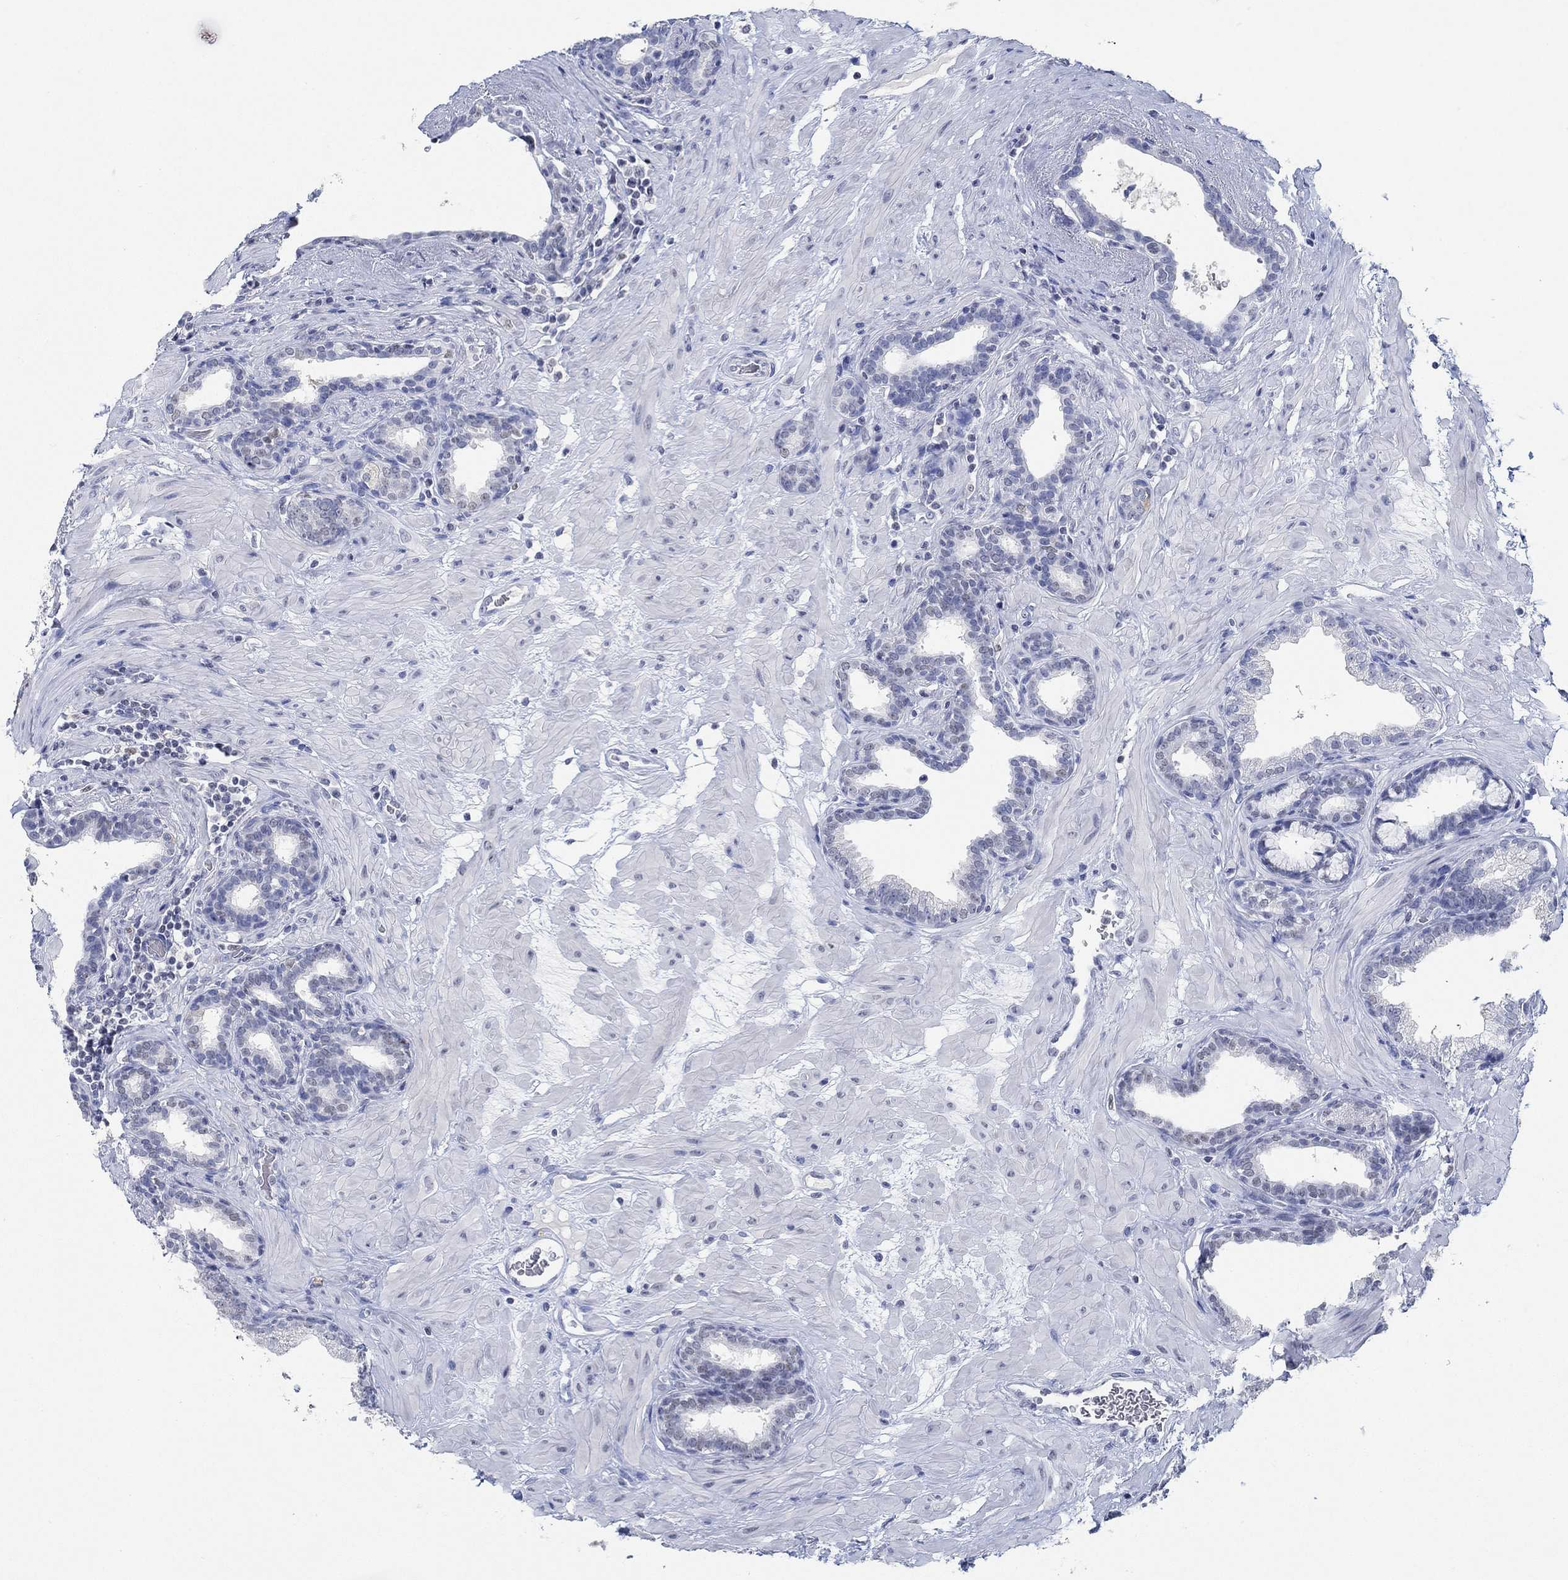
{"staining": {"intensity": "negative", "quantity": "none", "location": "none"}, "tissue": "prostate", "cell_type": "Glandular cells", "image_type": "normal", "snomed": [{"axis": "morphology", "description": "Normal tissue, NOS"}, {"axis": "topography", "description": "Prostate"}], "caption": "DAB (3,3'-diaminobenzidine) immunohistochemical staining of benign prostate displays no significant expression in glandular cells.", "gene": "PPP1R17", "patient": {"sex": "male", "age": 37}}